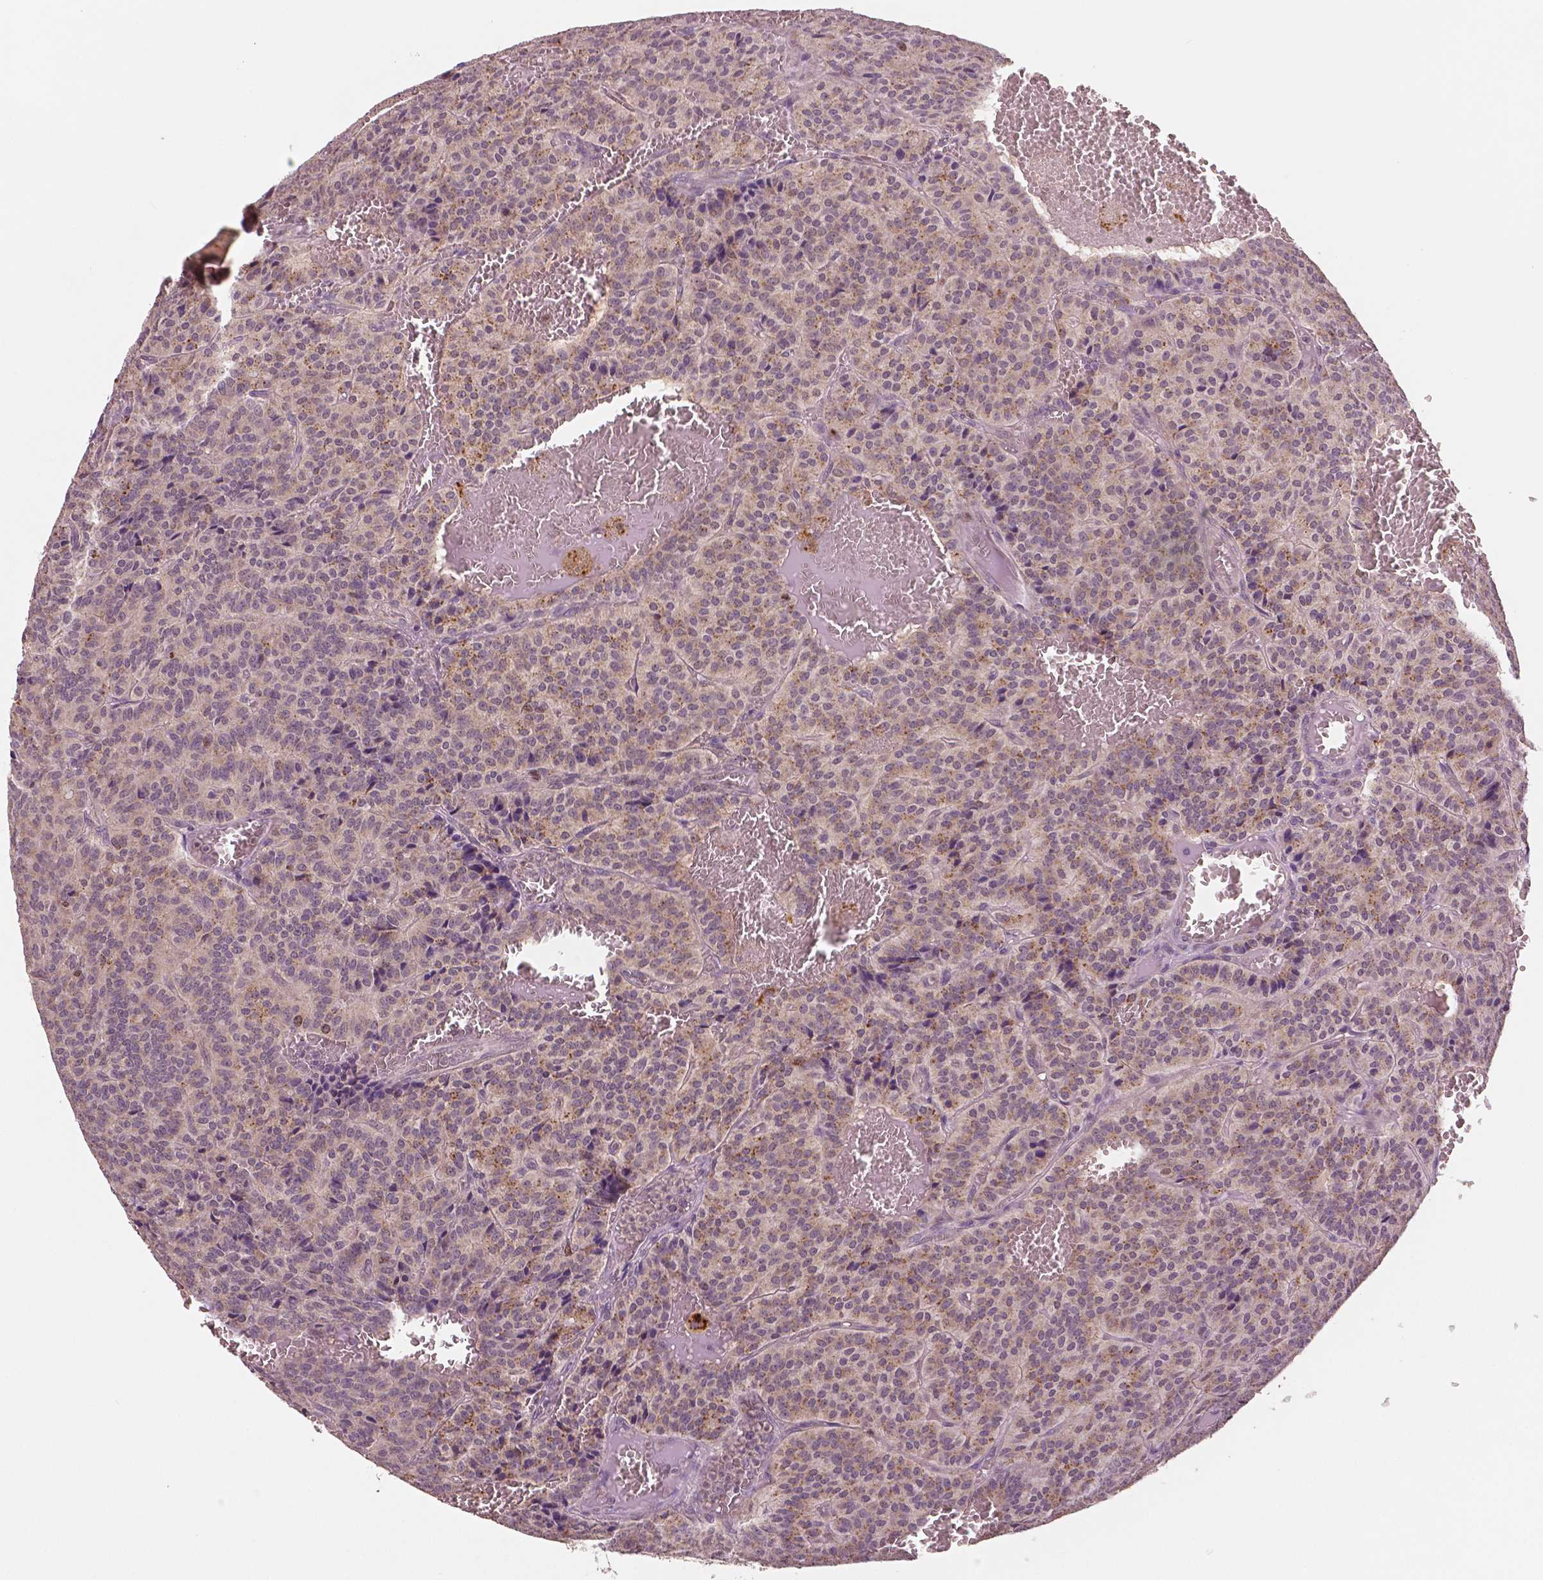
{"staining": {"intensity": "weak", "quantity": "25%-75%", "location": "cytoplasmic/membranous,nuclear"}, "tissue": "carcinoid", "cell_type": "Tumor cells", "image_type": "cancer", "snomed": [{"axis": "morphology", "description": "Carcinoid, malignant, NOS"}, {"axis": "topography", "description": "Lung"}], "caption": "There is low levels of weak cytoplasmic/membranous and nuclear positivity in tumor cells of malignant carcinoid, as demonstrated by immunohistochemical staining (brown color).", "gene": "MKI67", "patient": {"sex": "male", "age": 70}}